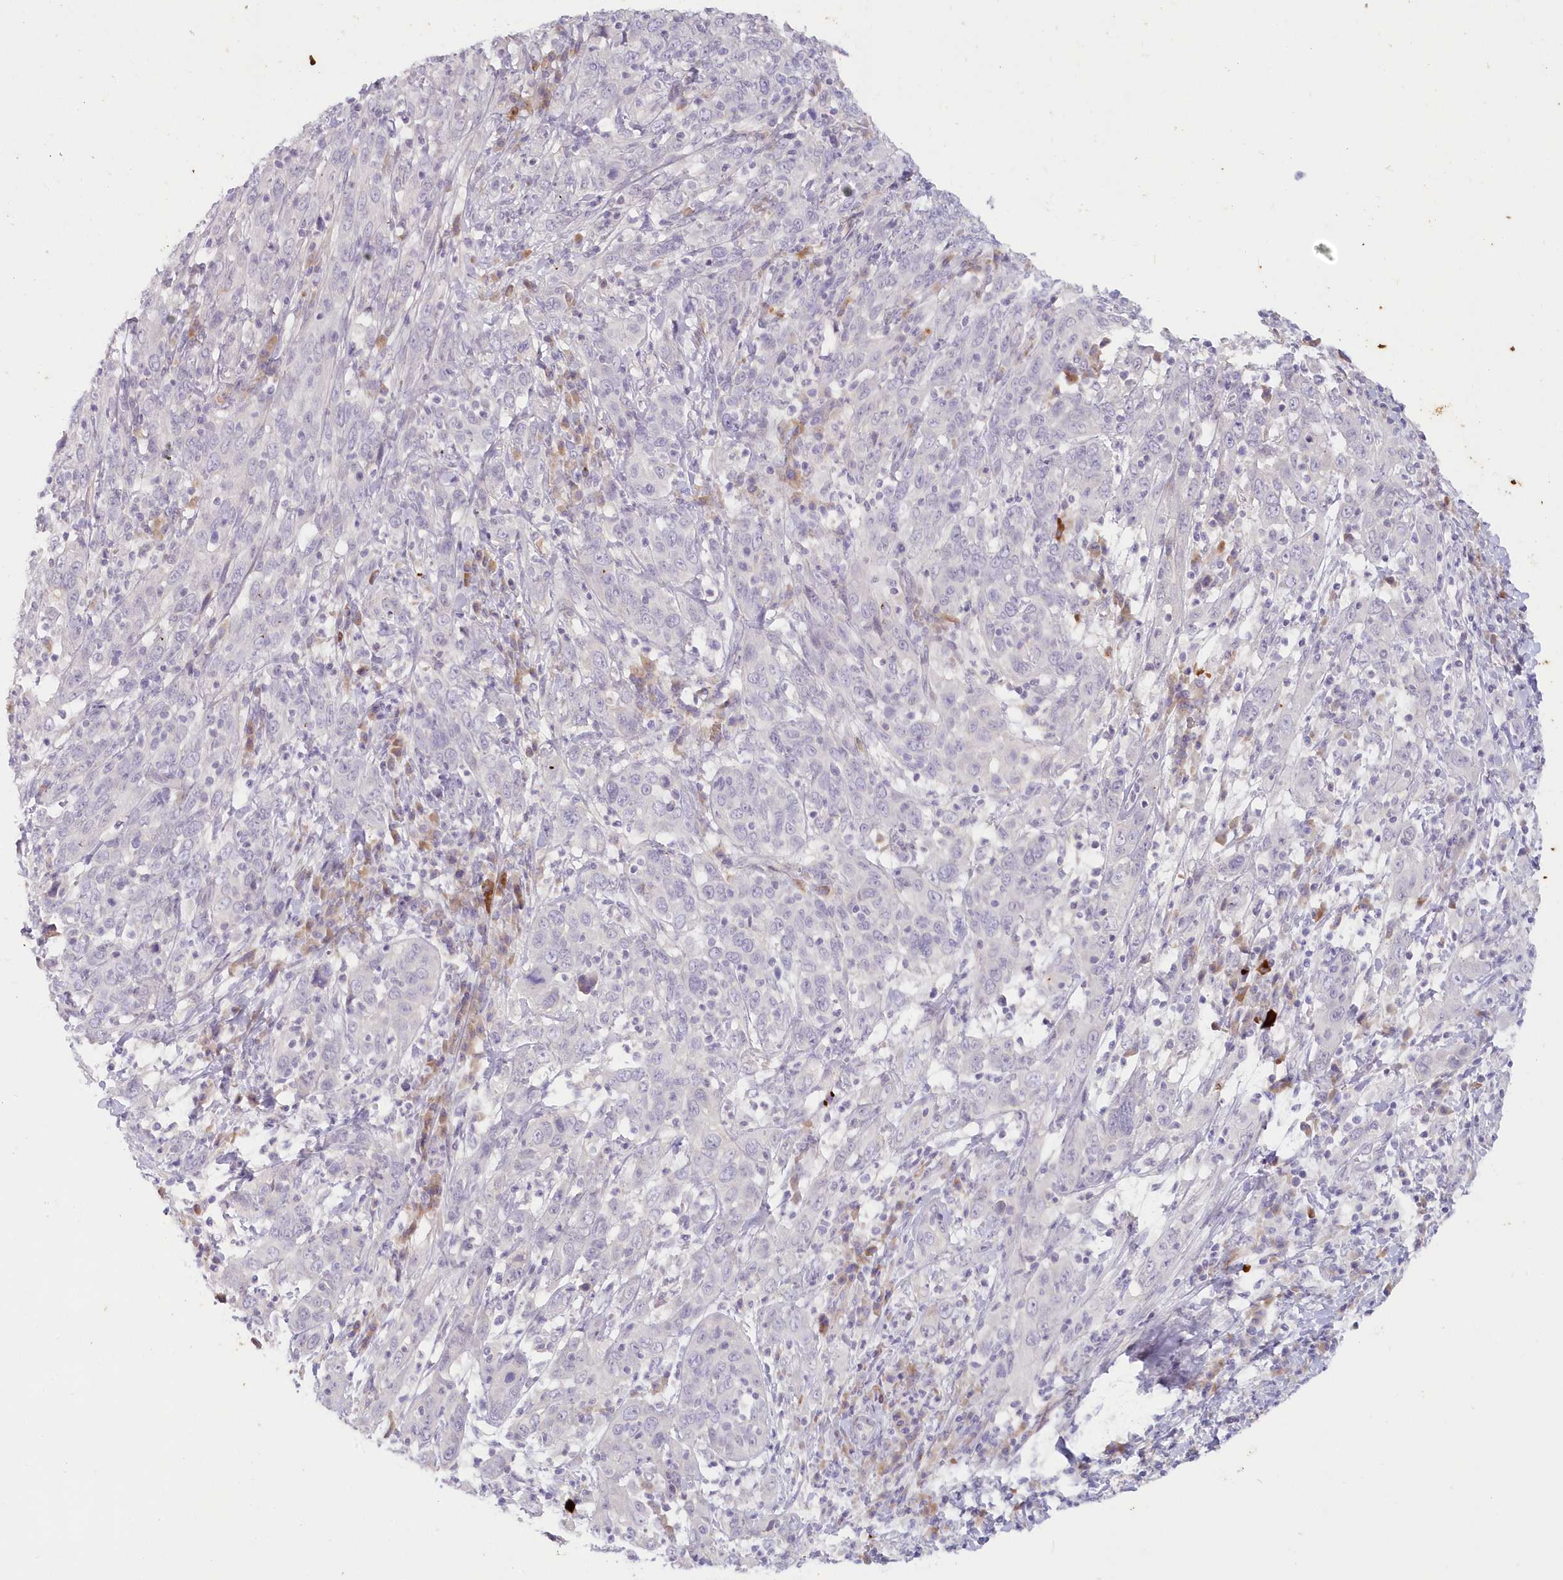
{"staining": {"intensity": "negative", "quantity": "none", "location": "none"}, "tissue": "cervical cancer", "cell_type": "Tumor cells", "image_type": "cancer", "snomed": [{"axis": "morphology", "description": "Squamous cell carcinoma, NOS"}, {"axis": "topography", "description": "Cervix"}], "caption": "Micrograph shows no significant protein expression in tumor cells of cervical squamous cell carcinoma.", "gene": "SNED1", "patient": {"sex": "female", "age": 46}}